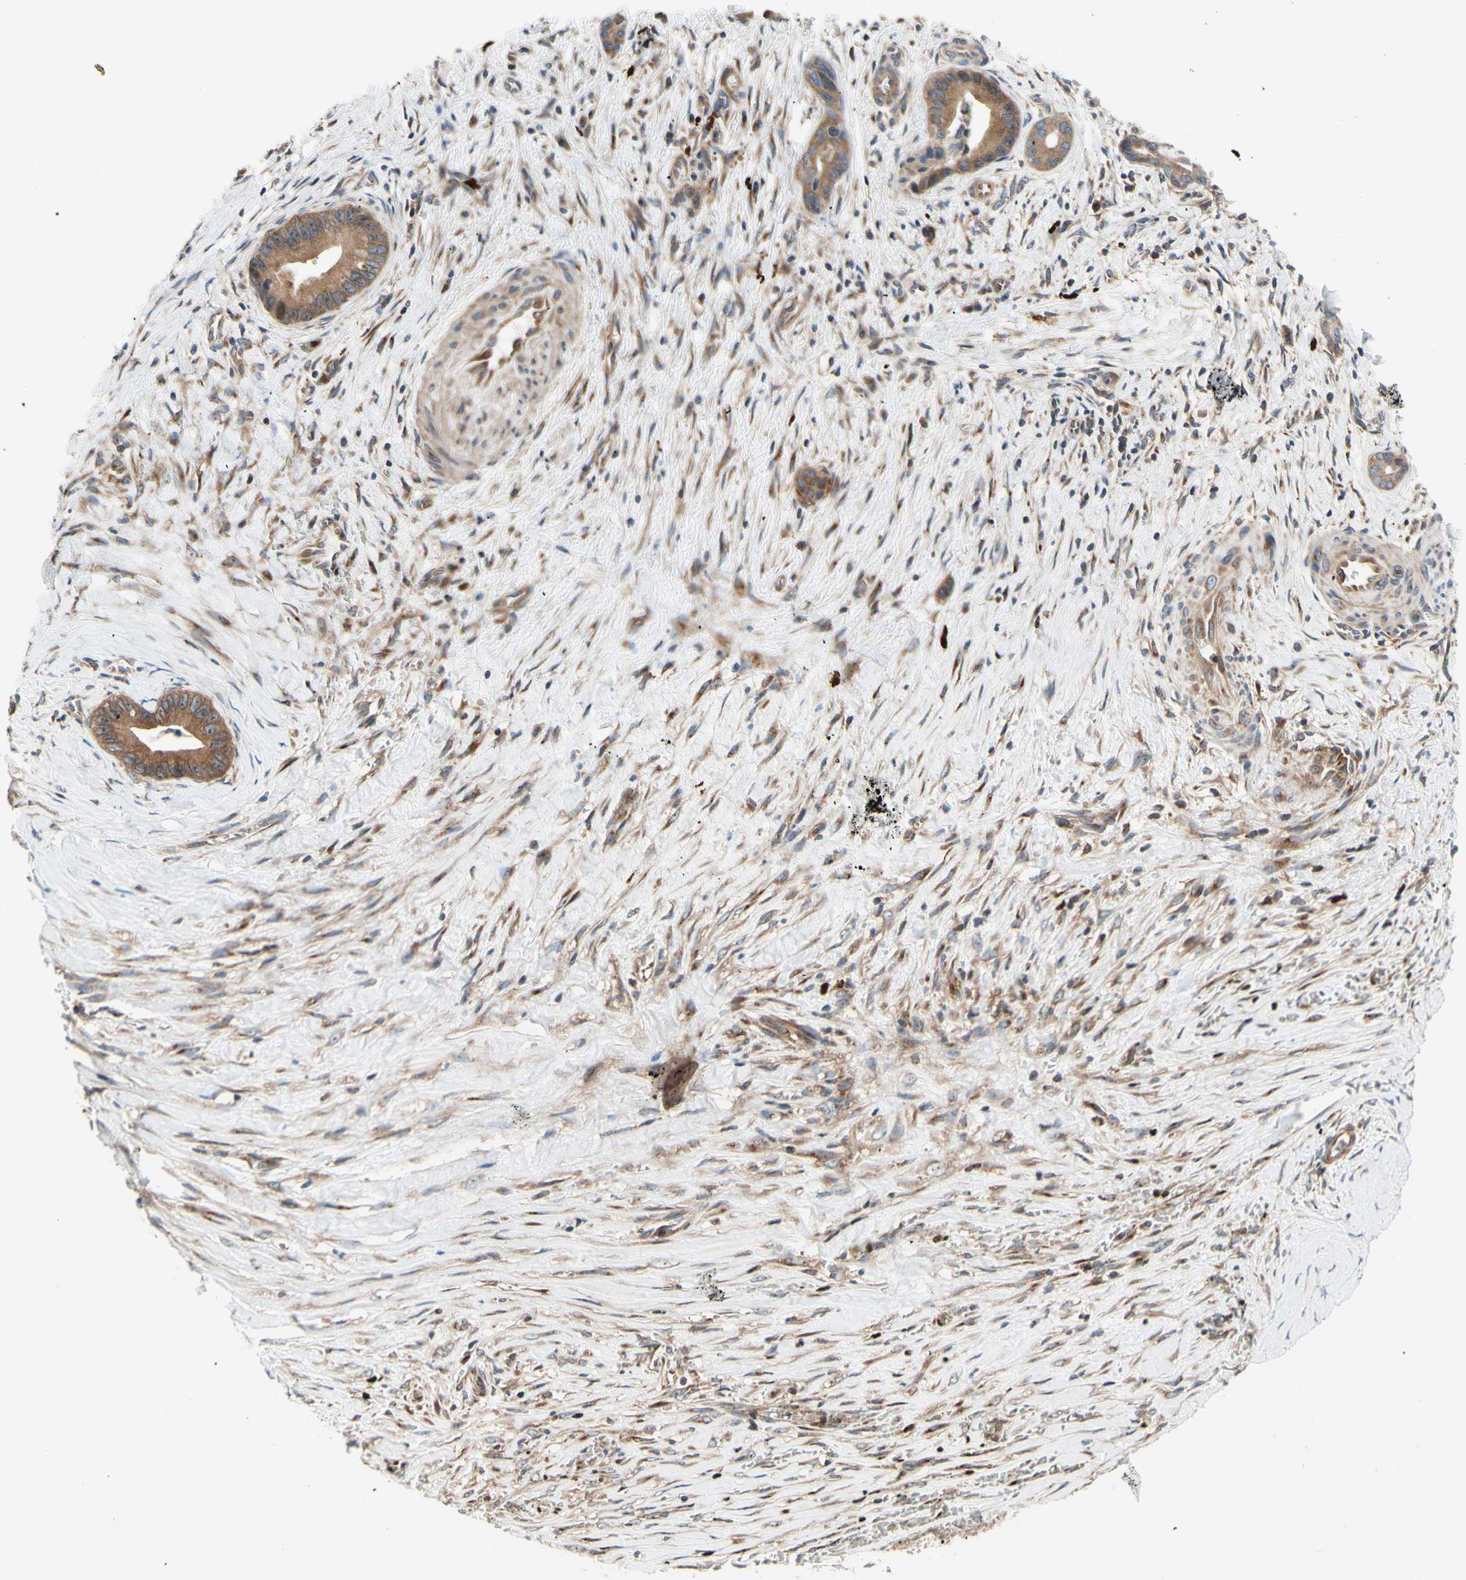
{"staining": {"intensity": "moderate", "quantity": ">75%", "location": "cytoplasmic/membranous"}, "tissue": "liver cancer", "cell_type": "Tumor cells", "image_type": "cancer", "snomed": [{"axis": "morphology", "description": "Cholangiocarcinoma"}, {"axis": "topography", "description": "Liver"}], "caption": "Tumor cells show medium levels of moderate cytoplasmic/membranous staining in about >75% of cells in human liver cholangiocarcinoma.", "gene": "USP9X", "patient": {"sex": "female", "age": 55}}